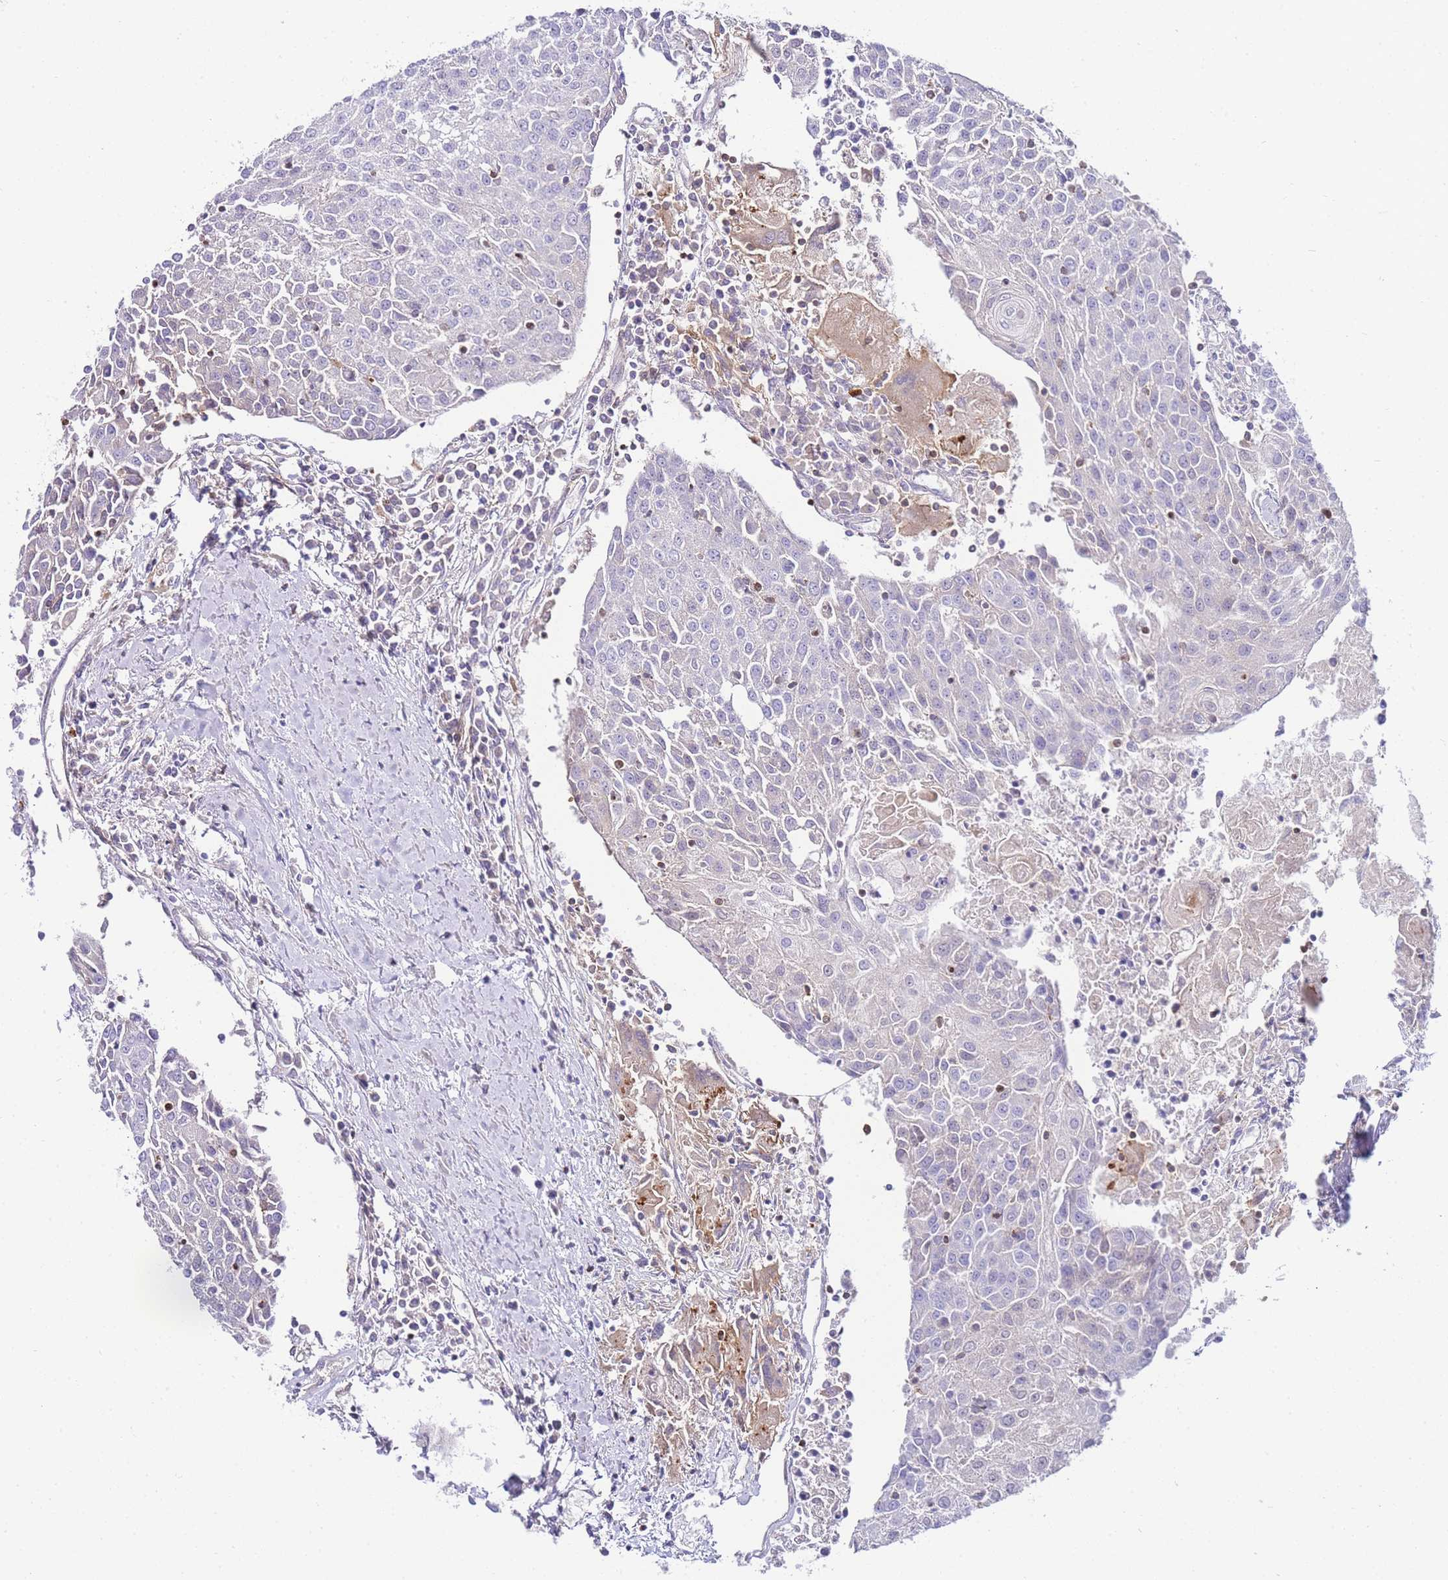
{"staining": {"intensity": "negative", "quantity": "none", "location": "none"}, "tissue": "urothelial cancer", "cell_type": "Tumor cells", "image_type": "cancer", "snomed": [{"axis": "morphology", "description": "Urothelial carcinoma, High grade"}, {"axis": "topography", "description": "Urinary bladder"}], "caption": "A photomicrograph of human urothelial carcinoma (high-grade) is negative for staining in tumor cells.", "gene": "FBN3", "patient": {"sex": "female", "age": 85}}